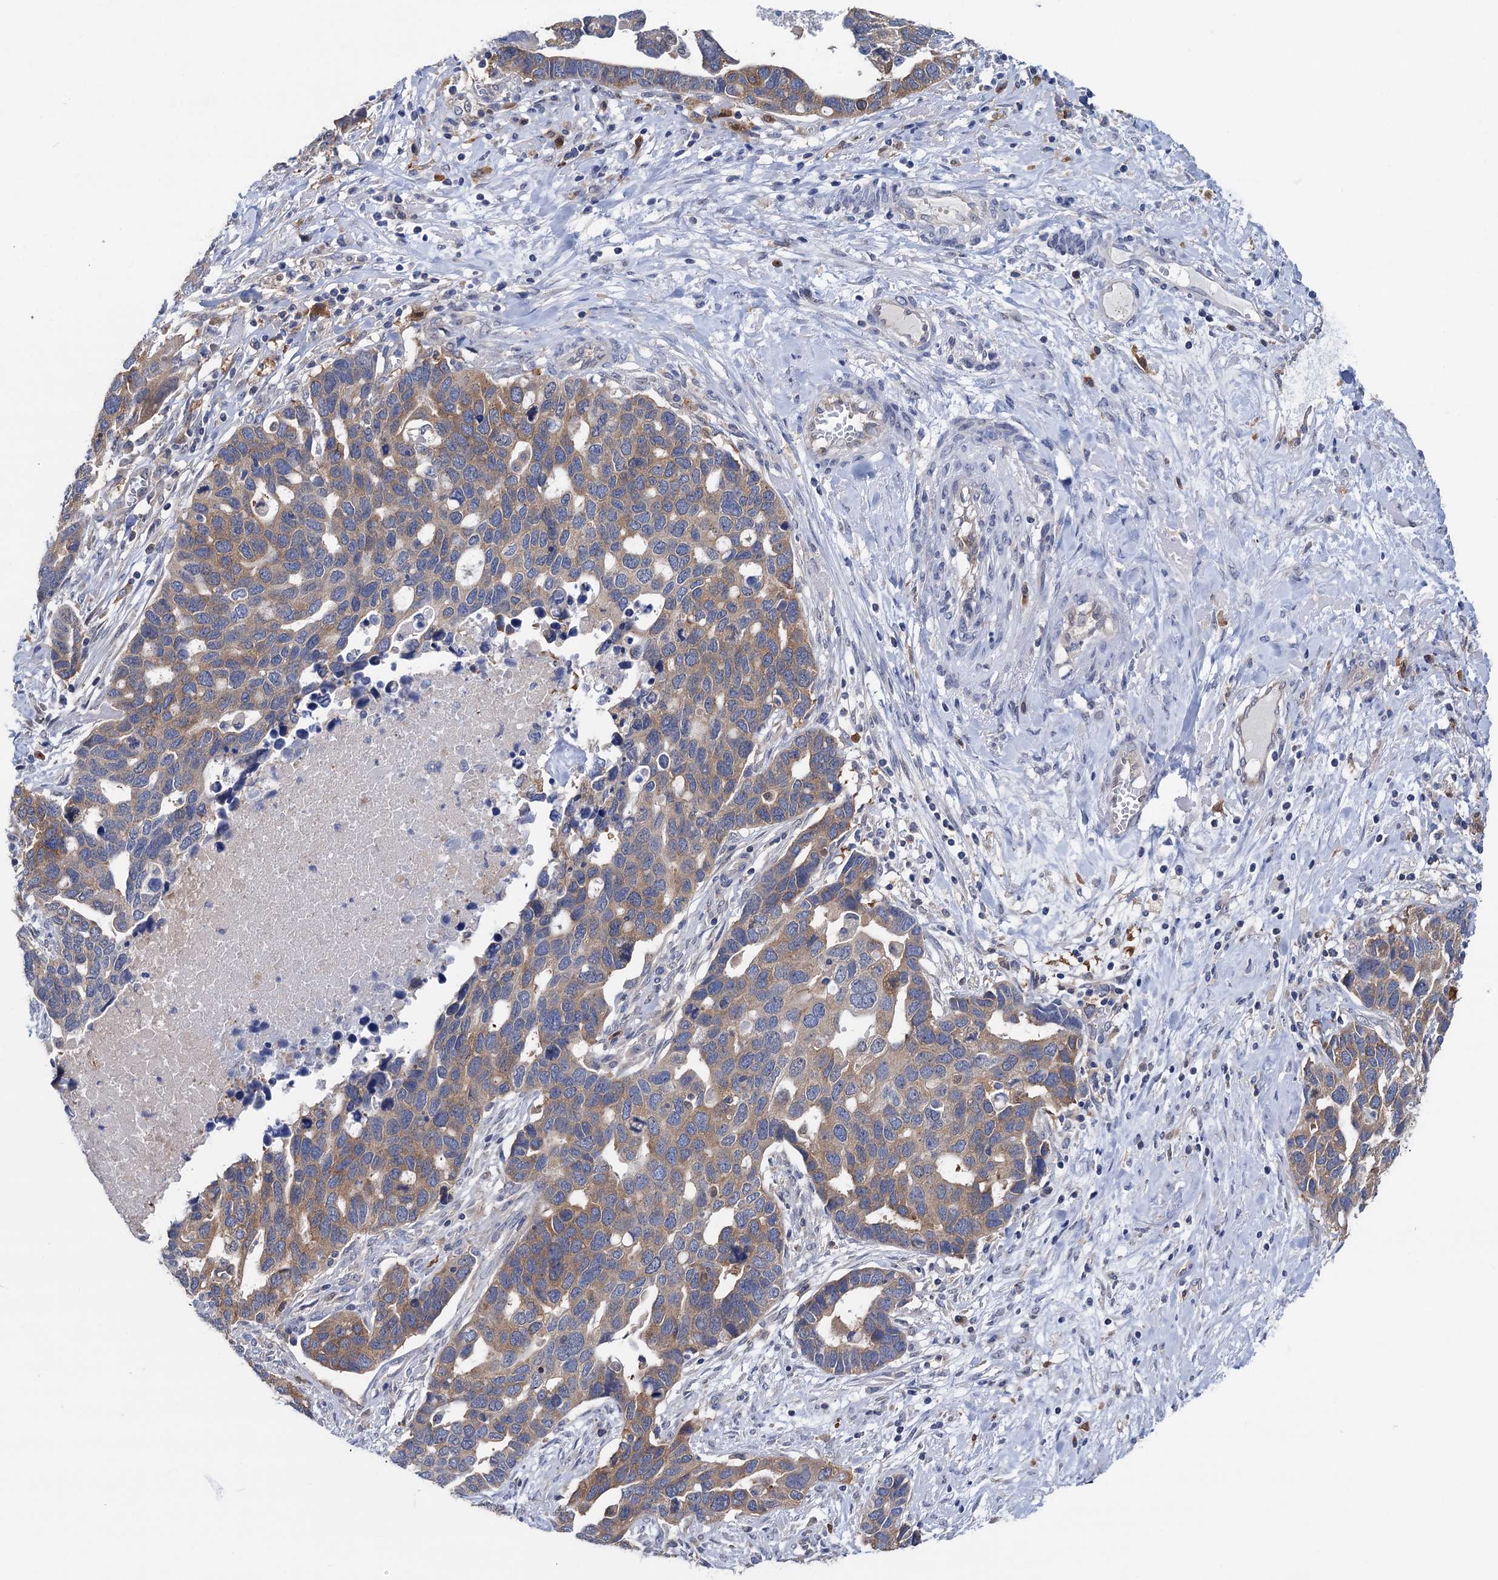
{"staining": {"intensity": "moderate", "quantity": ">75%", "location": "cytoplasmic/membranous"}, "tissue": "ovarian cancer", "cell_type": "Tumor cells", "image_type": "cancer", "snomed": [{"axis": "morphology", "description": "Cystadenocarcinoma, serous, NOS"}, {"axis": "topography", "description": "Ovary"}], "caption": "The micrograph exhibits a brown stain indicating the presence of a protein in the cytoplasmic/membranous of tumor cells in ovarian cancer.", "gene": "ZNRD2", "patient": {"sex": "female", "age": 54}}